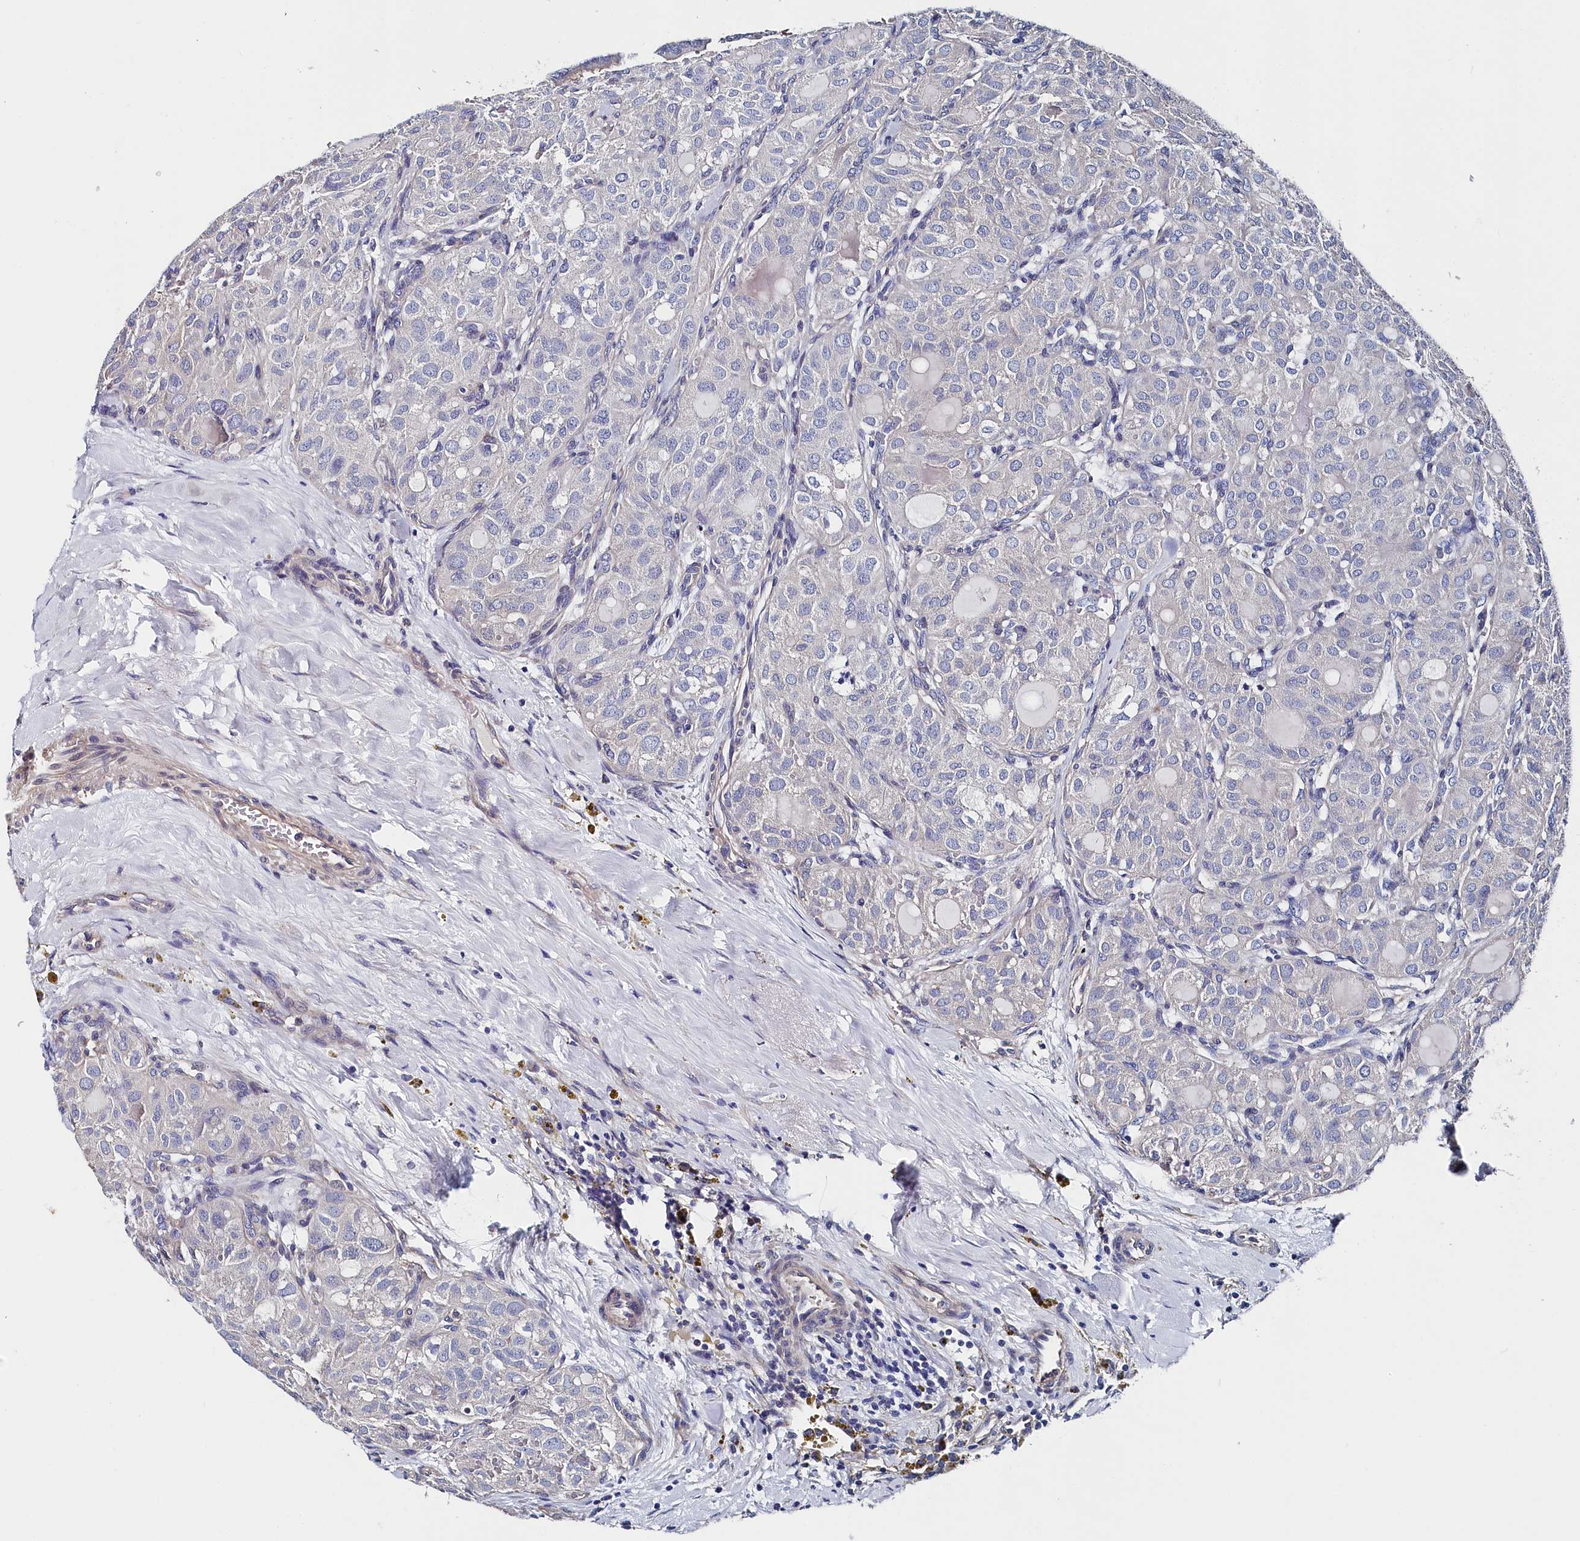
{"staining": {"intensity": "negative", "quantity": "none", "location": "none"}, "tissue": "thyroid cancer", "cell_type": "Tumor cells", "image_type": "cancer", "snomed": [{"axis": "morphology", "description": "Follicular adenoma carcinoma, NOS"}, {"axis": "topography", "description": "Thyroid gland"}], "caption": "Image shows no significant protein expression in tumor cells of thyroid cancer (follicular adenoma carcinoma). Brightfield microscopy of immunohistochemistry (IHC) stained with DAB (brown) and hematoxylin (blue), captured at high magnification.", "gene": "BHMT", "patient": {"sex": "male", "age": 75}}